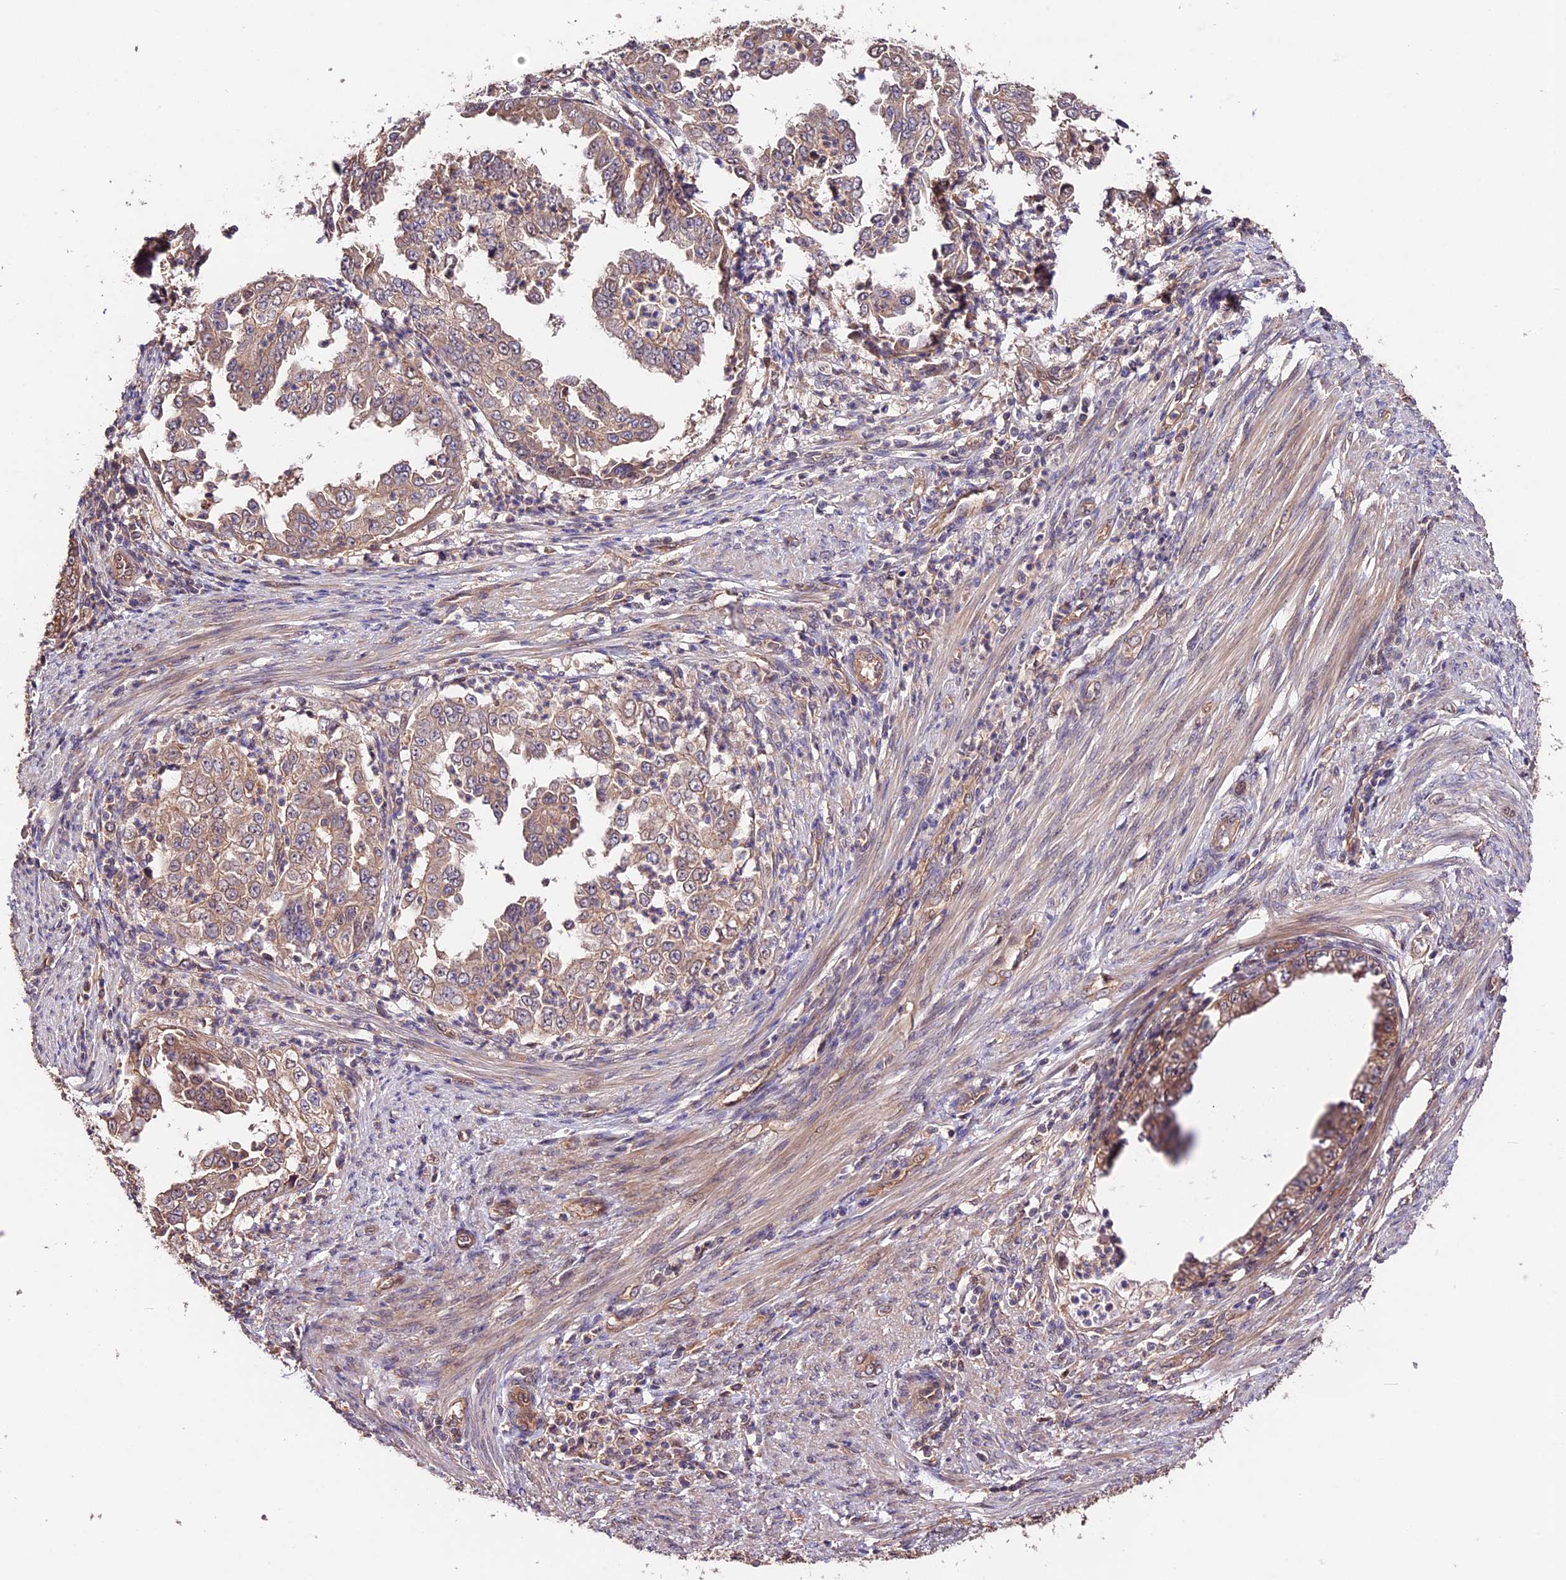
{"staining": {"intensity": "weak", "quantity": ">75%", "location": "cytoplasmic/membranous"}, "tissue": "endometrial cancer", "cell_type": "Tumor cells", "image_type": "cancer", "snomed": [{"axis": "morphology", "description": "Adenocarcinoma, NOS"}, {"axis": "topography", "description": "Endometrium"}], "caption": "Tumor cells demonstrate weak cytoplasmic/membranous staining in about >75% of cells in endometrial cancer (adenocarcinoma).", "gene": "CES3", "patient": {"sex": "female", "age": 85}}